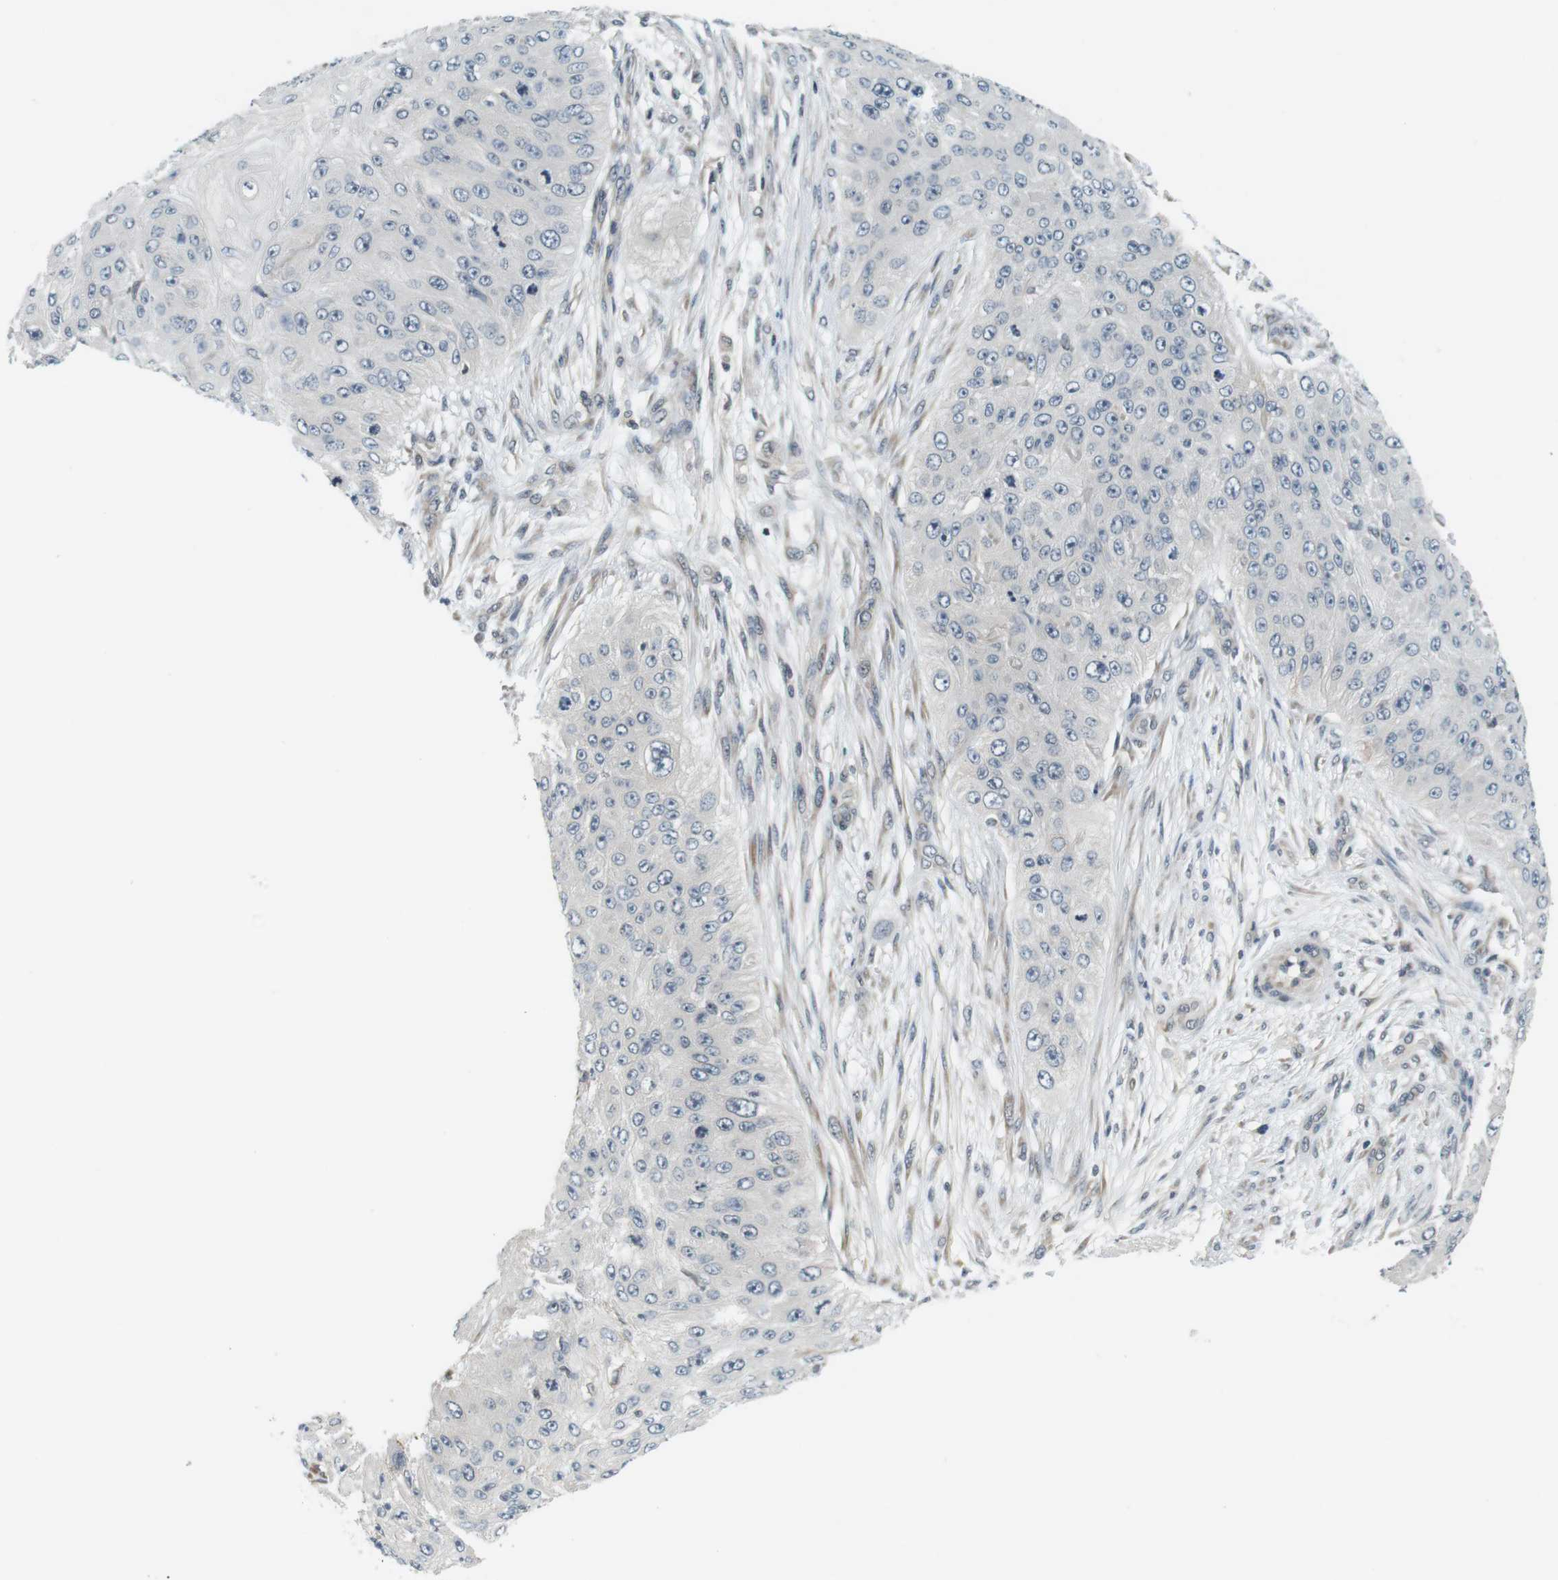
{"staining": {"intensity": "negative", "quantity": "none", "location": "none"}, "tissue": "skin cancer", "cell_type": "Tumor cells", "image_type": "cancer", "snomed": [{"axis": "morphology", "description": "Squamous cell carcinoma, NOS"}, {"axis": "topography", "description": "Skin"}], "caption": "There is no significant expression in tumor cells of skin cancer (squamous cell carcinoma). (IHC, brightfield microscopy, high magnification).", "gene": "WNT7A", "patient": {"sex": "female", "age": 80}}